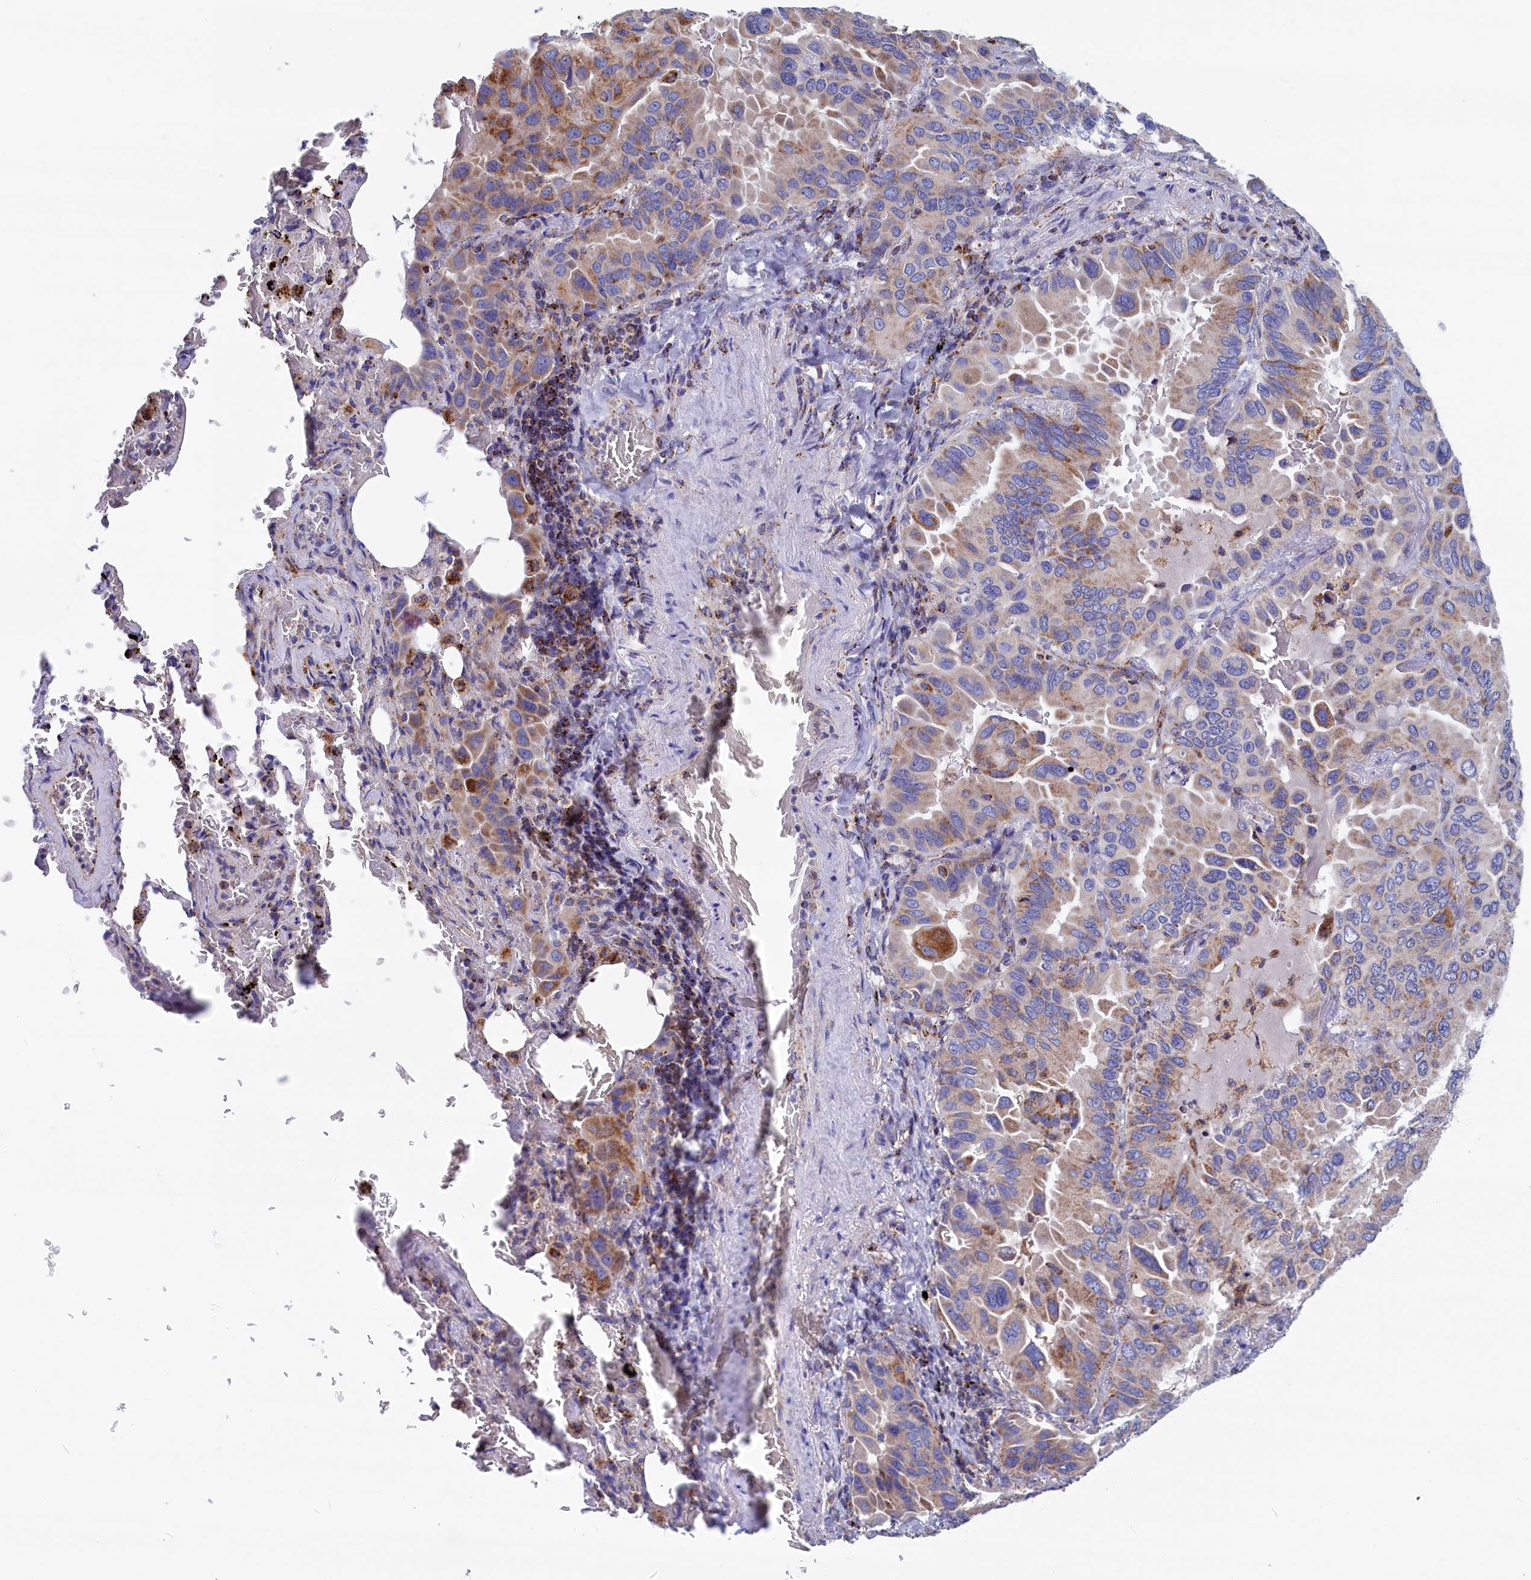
{"staining": {"intensity": "moderate", "quantity": "25%-75%", "location": "cytoplasmic/membranous"}, "tissue": "lung cancer", "cell_type": "Tumor cells", "image_type": "cancer", "snomed": [{"axis": "morphology", "description": "Adenocarcinoma, NOS"}, {"axis": "topography", "description": "Lung"}], "caption": "Immunohistochemistry (IHC) image of neoplastic tissue: adenocarcinoma (lung) stained using IHC demonstrates medium levels of moderate protein expression localized specifically in the cytoplasmic/membranous of tumor cells, appearing as a cytoplasmic/membranous brown color.", "gene": "WDR83", "patient": {"sex": "male", "age": 64}}